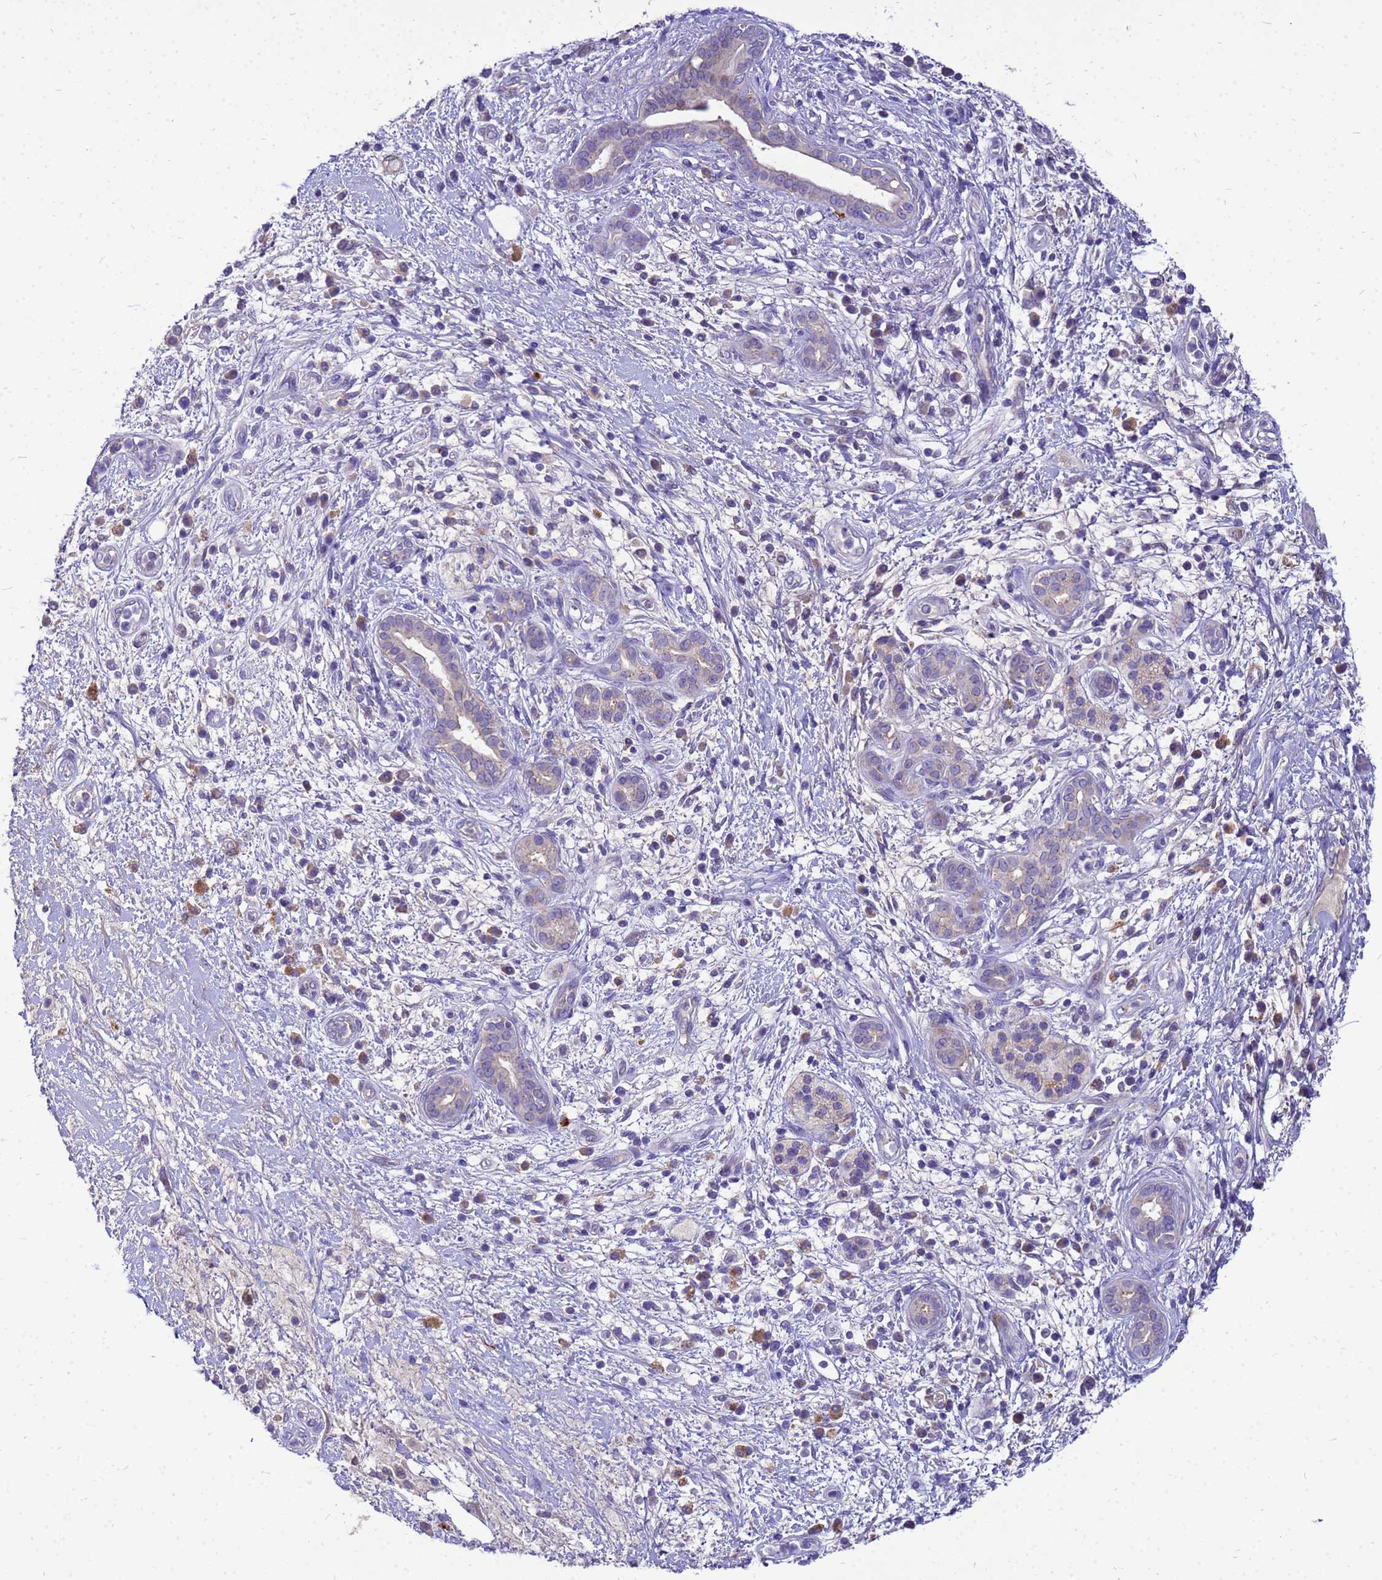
{"staining": {"intensity": "negative", "quantity": "none", "location": "none"}, "tissue": "pancreatic cancer", "cell_type": "Tumor cells", "image_type": "cancer", "snomed": [{"axis": "morphology", "description": "Adenocarcinoma, NOS"}, {"axis": "topography", "description": "Pancreas"}], "caption": "DAB immunohistochemical staining of pancreatic cancer (adenocarcinoma) exhibits no significant positivity in tumor cells.", "gene": "POP7", "patient": {"sex": "male", "age": 78}}